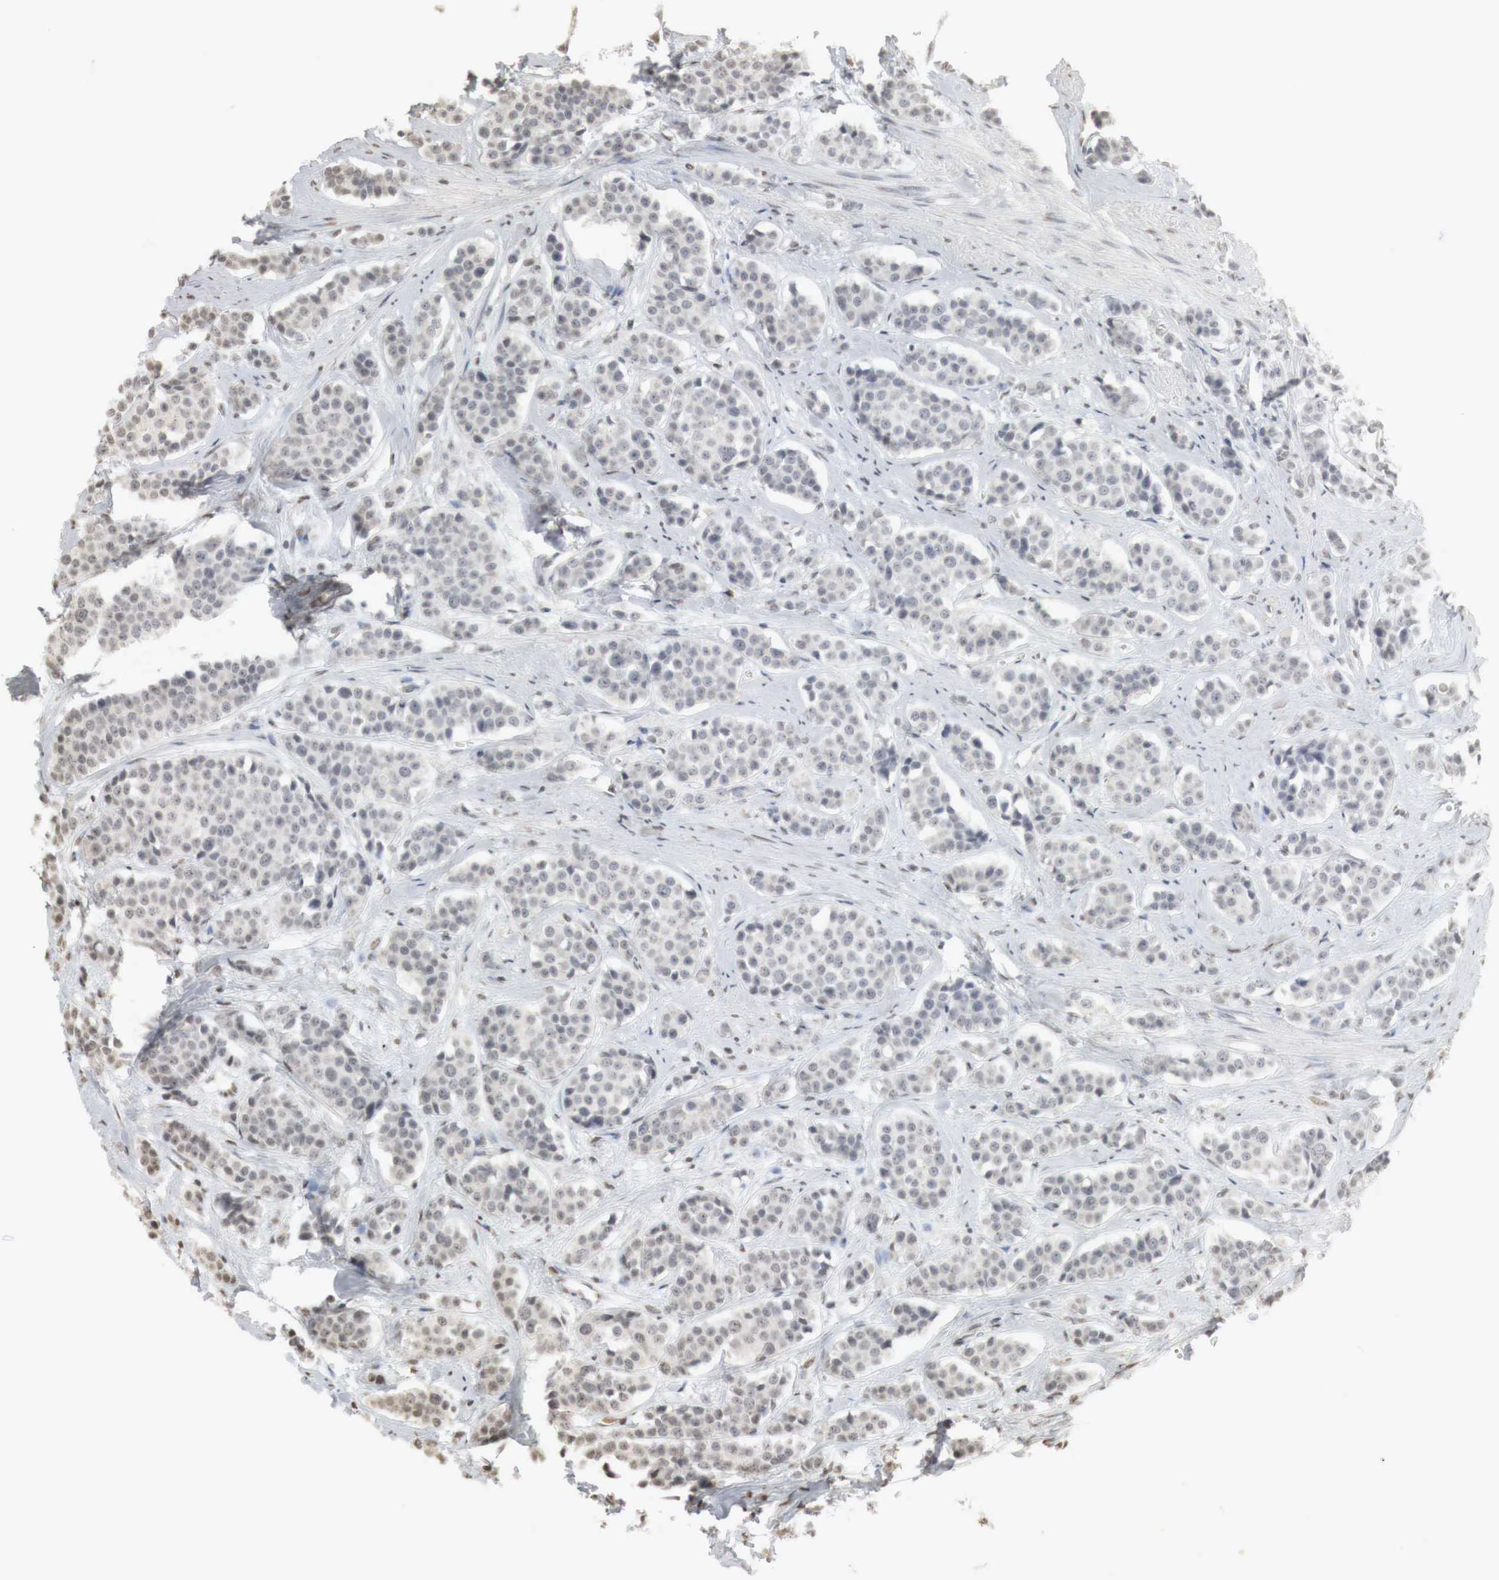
{"staining": {"intensity": "negative", "quantity": "none", "location": "none"}, "tissue": "carcinoid", "cell_type": "Tumor cells", "image_type": "cancer", "snomed": [{"axis": "morphology", "description": "Carcinoid, malignant, NOS"}, {"axis": "topography", "description": "Small intestine"}], "caption": "IHC photomicrograph of neoplastic tissue: human malignant carcinoid stained with DAB (3,3'-diaminobenzidine) displays no significant protein positivity in tumor cells.", "gene": "ERBB4", "patient": {"sex": "male", "age": 60}}